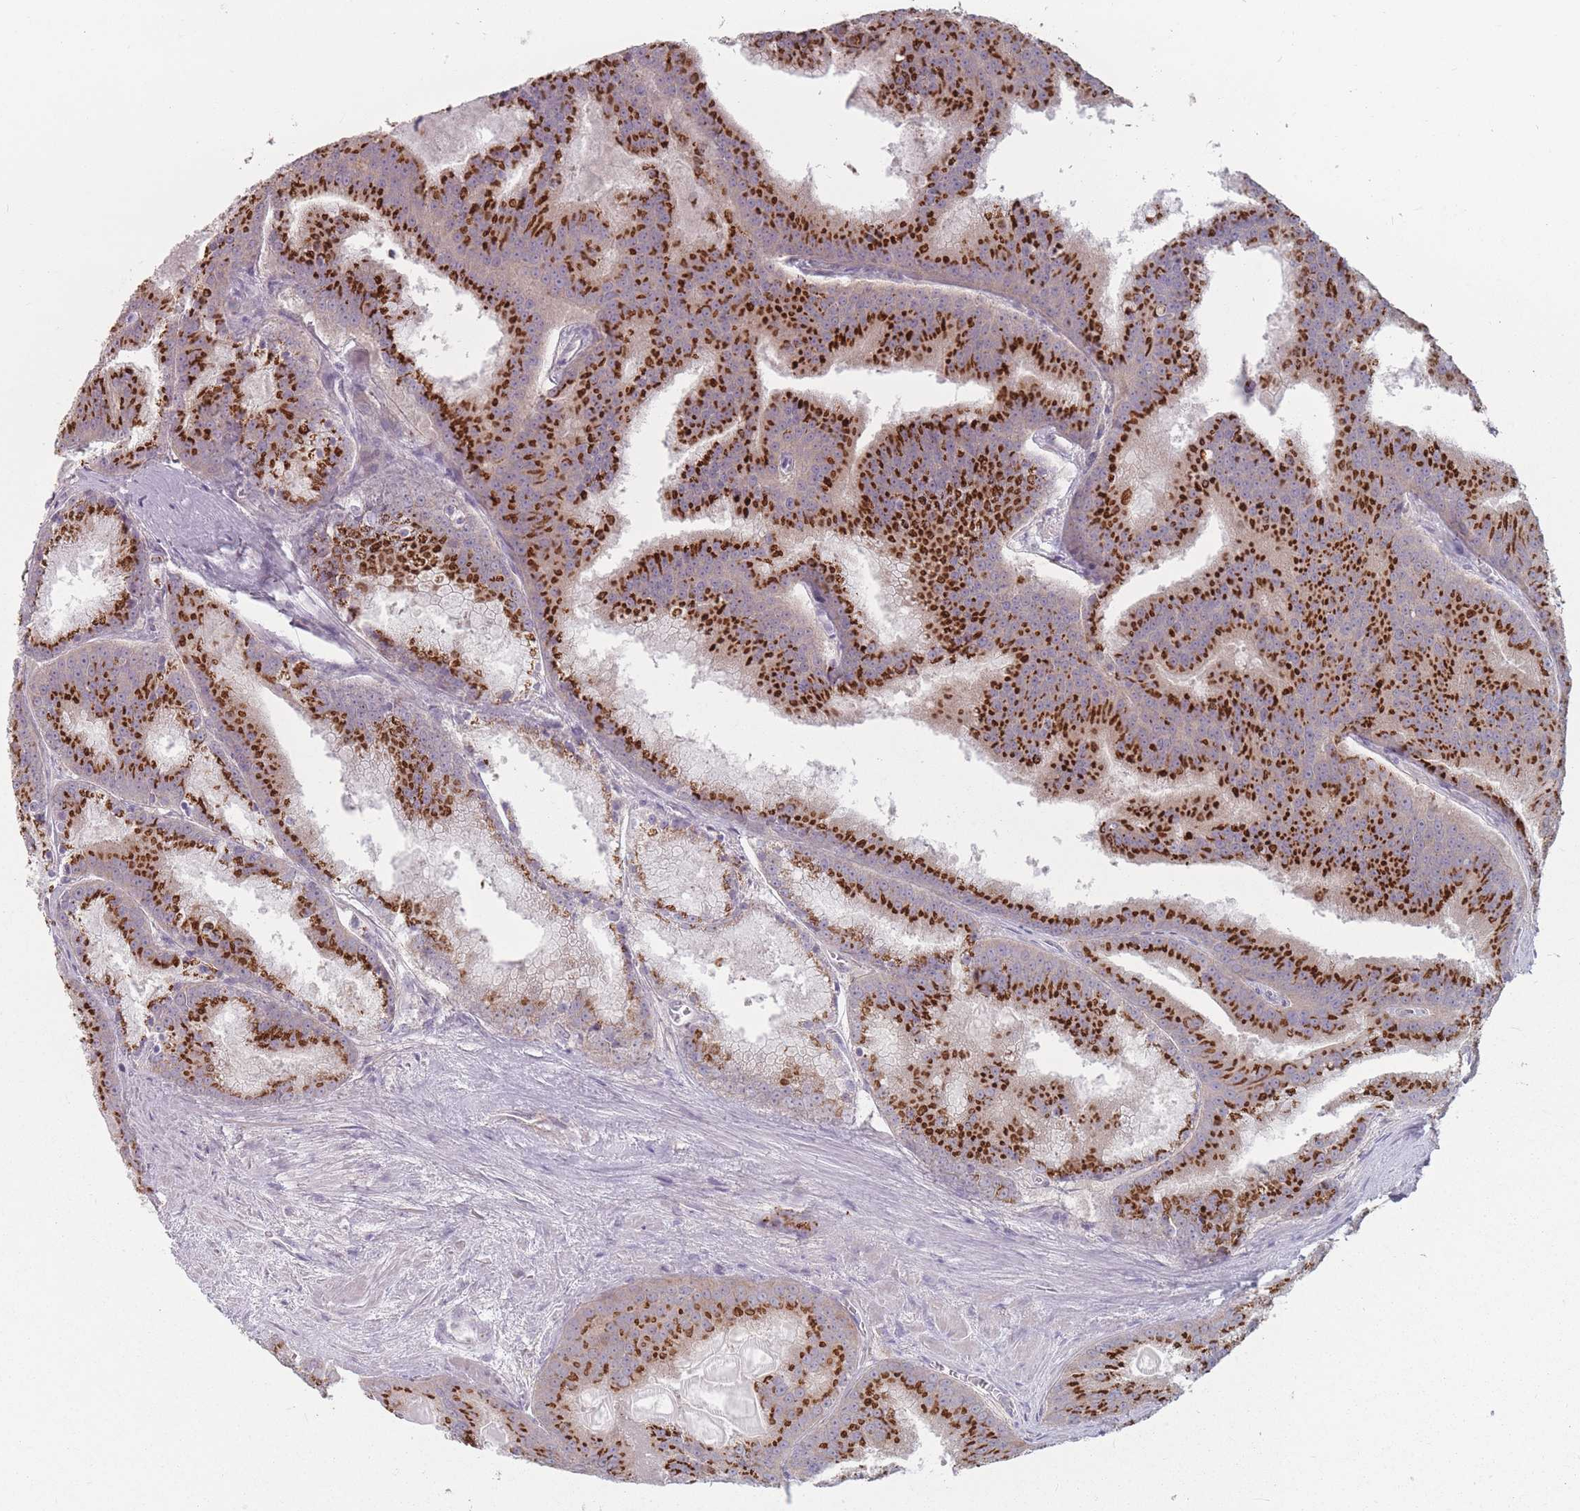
{"staining": {"intensity": "strong", "quantity": ">75%", "location": "cytoplasmic/membranous"}, "tissue": "prostate cancer", "cell_type": "Tumor cells", "image_type": "cancer", "snomed": [{"axis": "morphology", "description": "Adenocarcinoma, High grade"}, {"axis": "topography", "description": "Prostate"}], "caption": "Immunohistochemistry (IHC) of prostate cancer displays high levels of strong cytoplasmic/membranous positivity in approximately >75% of tumor cells. The staining was performed using DAB, with brown indicating positive protein expression. Nuclei are stained blue with hematoxylin.", "gene": "AKAIN1", "patient": {"sex": "male", "age": 61}}